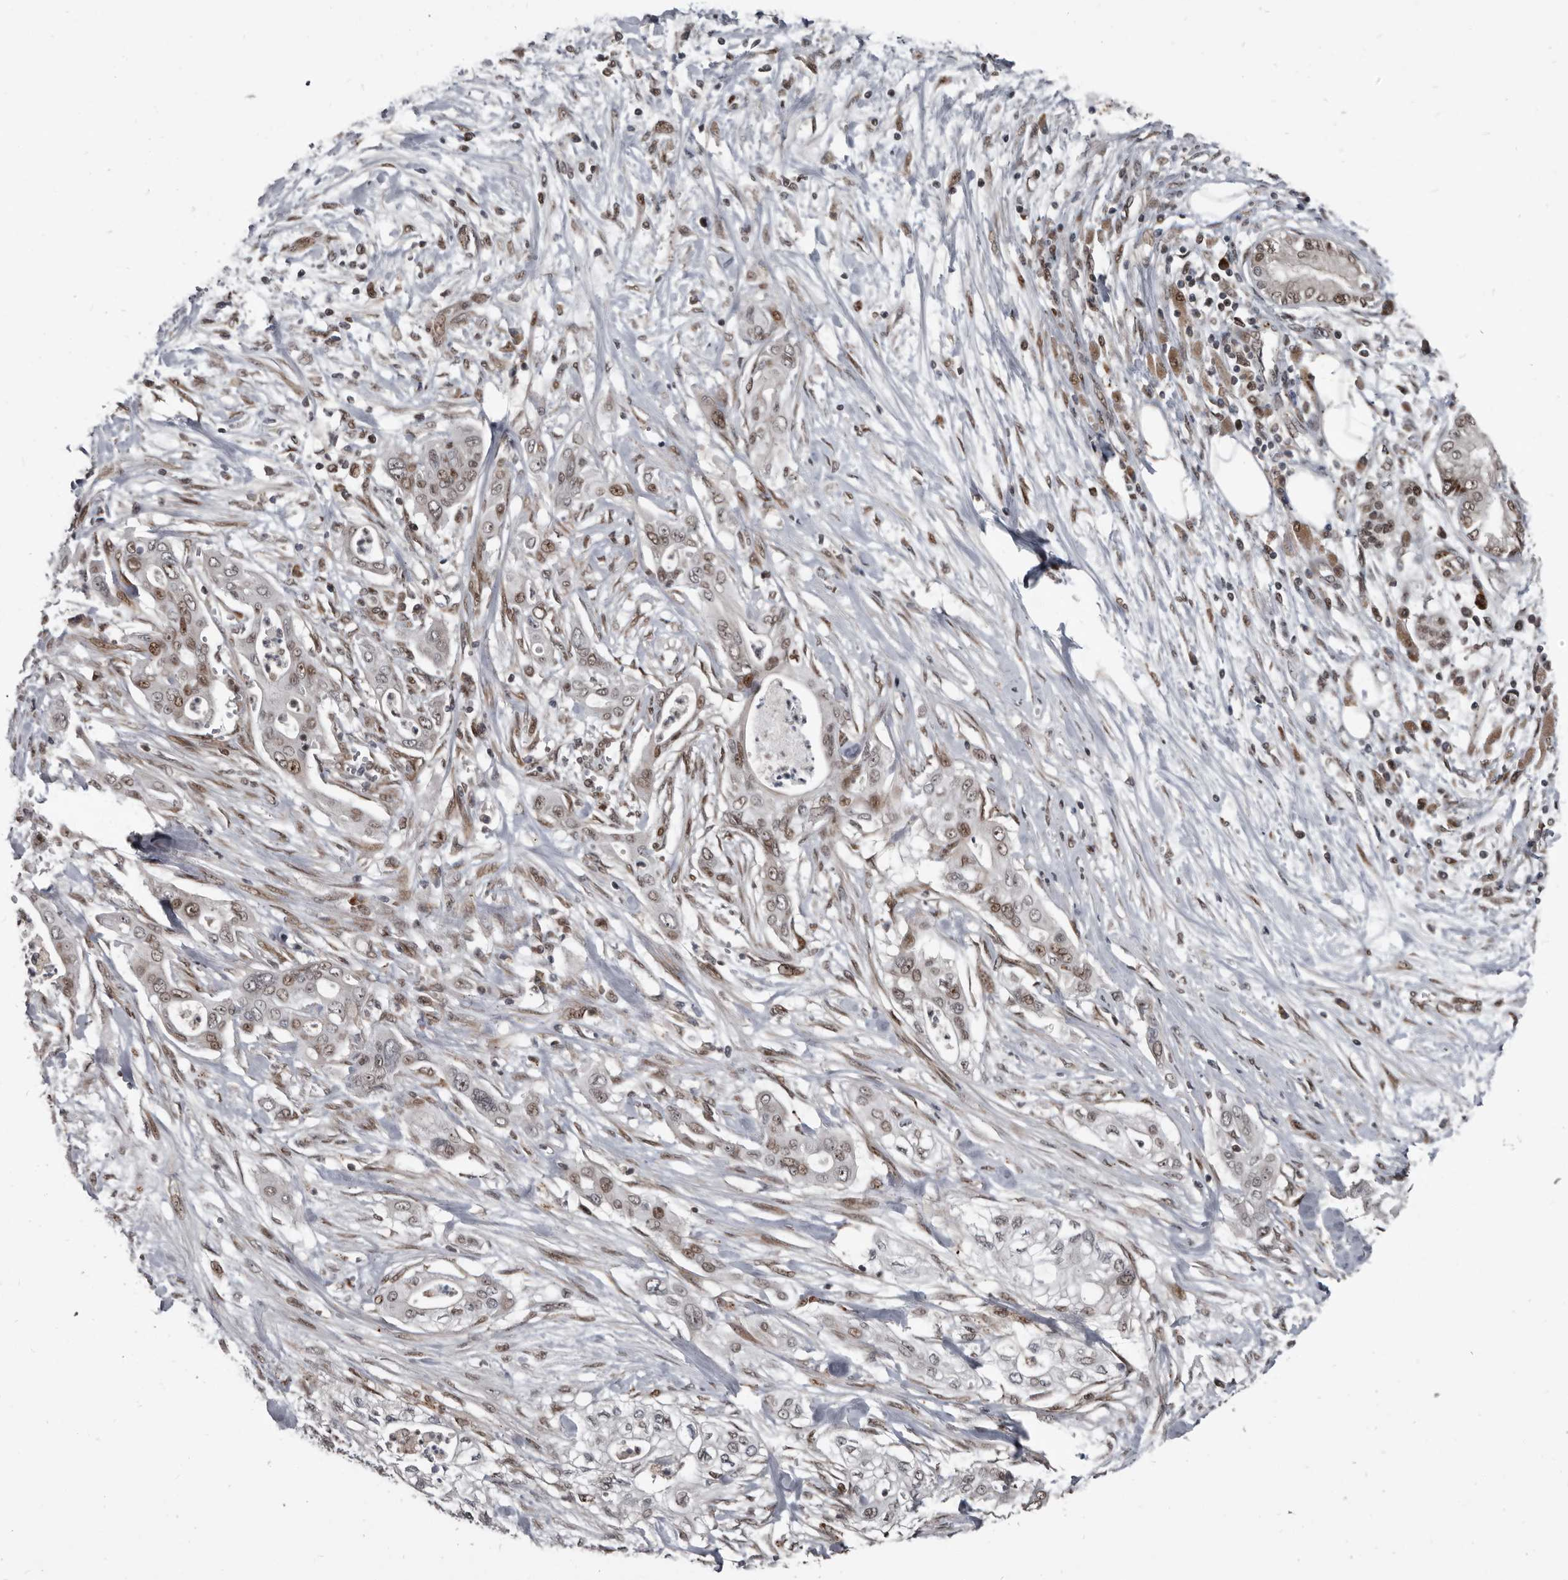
{"staining": {"intensity": "moderate", "quantity": "25%-75%", "location": "nuclear"}, "tissue": "pancreatic cancer", "cell_type": "Tumor cells", "image_type": "cancer", "snomed": [{"axis": "morphology", "description": "Adenocarcinoma, NOS"}, {"axis": "topography", "description": "Pancreas"}], "caption": "Pancreatic cancer (adenocarcinoma) tissue shows moderate nuclear positivity in about 25%-75% of tumor cells Using DAB (3,3'-diaminobenzidine) (brown) and hematoxylin (blue) stains, captured at high magnification using brightfield microscopy.", "gene": "CHD1L", "patient": {"sex": "male", "age": 58}}